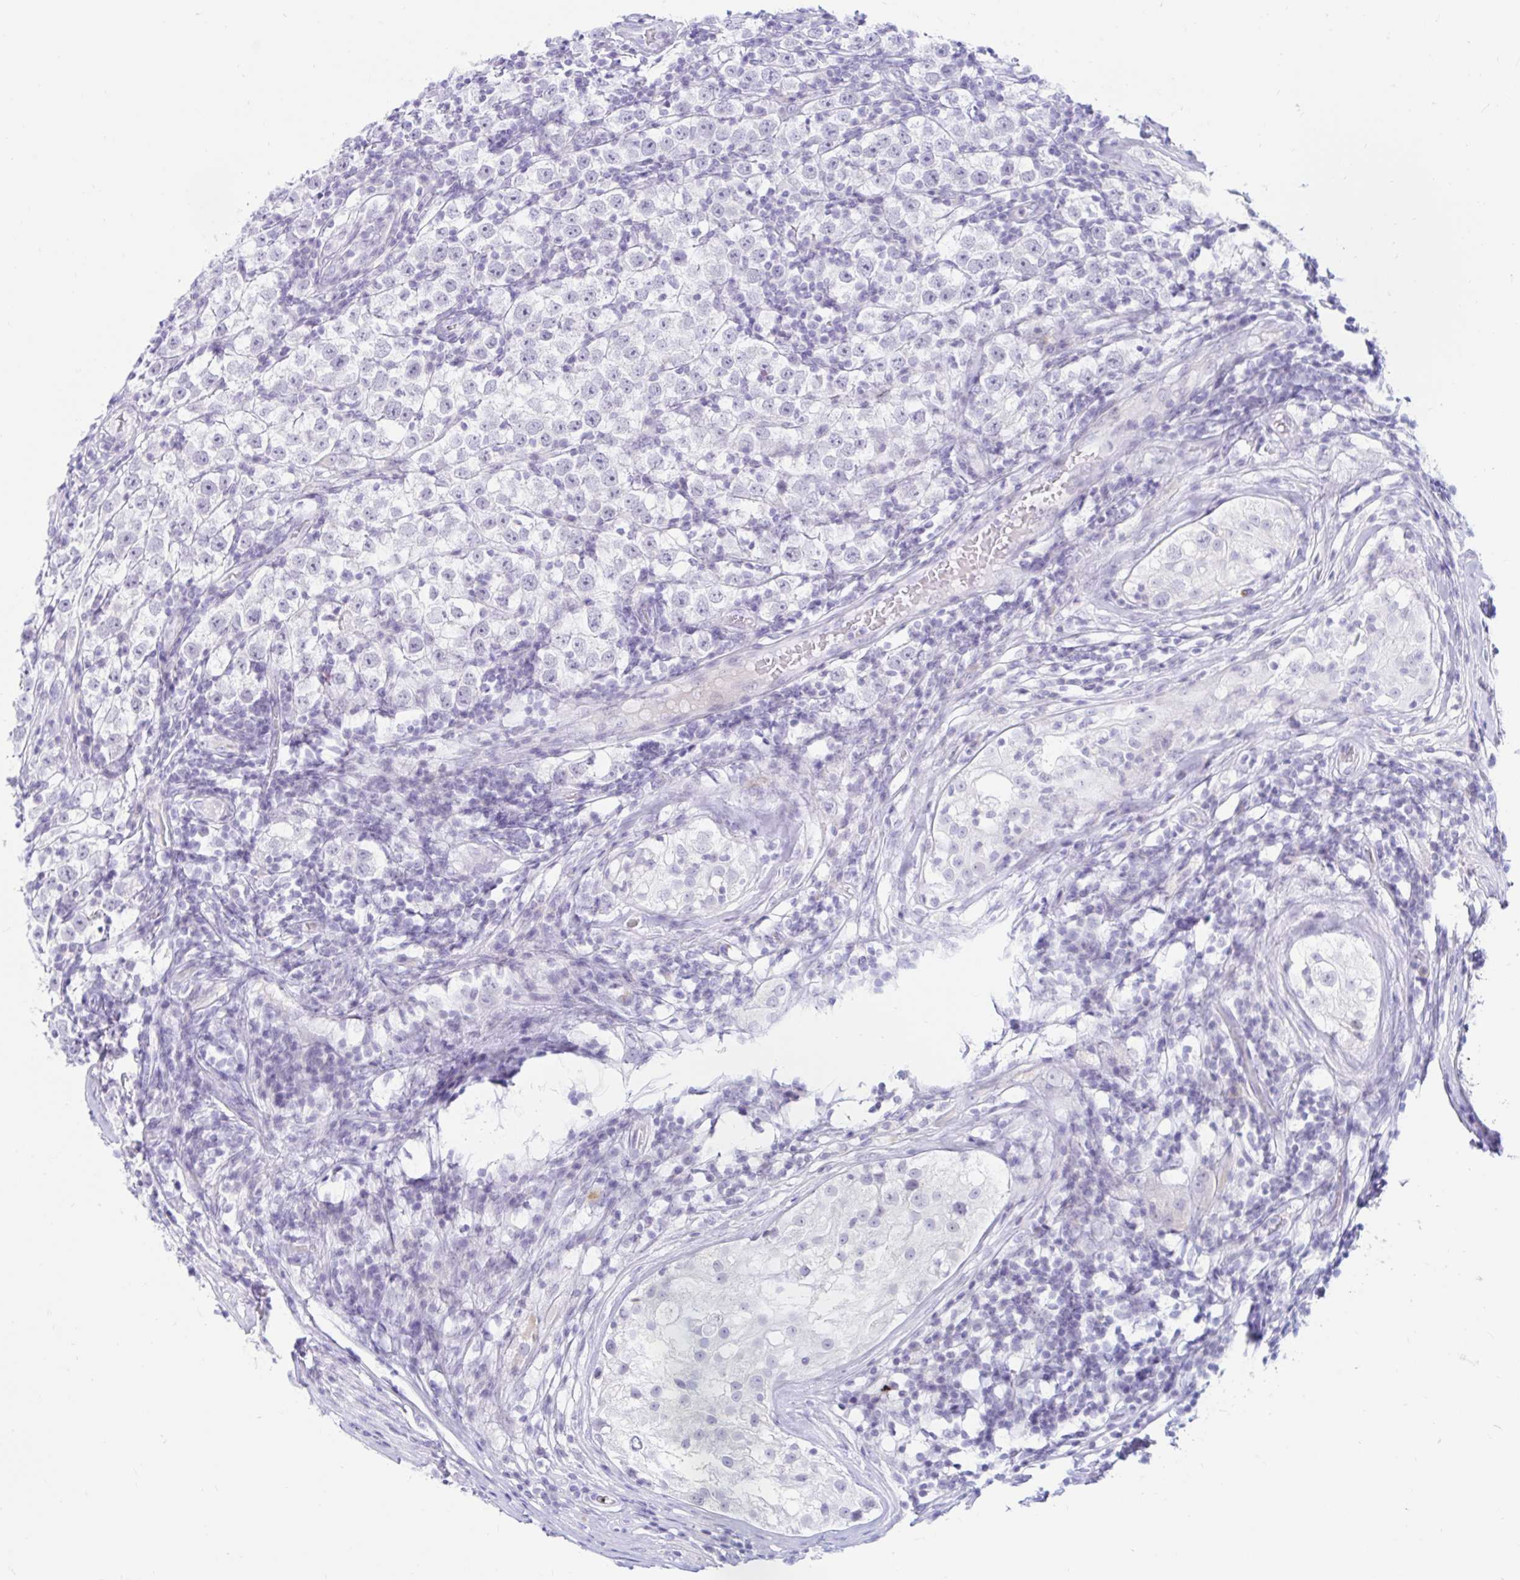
{"staining": {"intensity": "negative", "quantity": "none", "location": "none"}, "tissue": "urothelial cancer", "cell_type": "Tumor cells", "image_type": "cancer", "snomed": [{"axis": "morphology", "description": "Normal tissue, NOS"}, {"axis": "morphology", "description": "Urothelial carcinoma, High grade"}, {"axis": "morphology", "description": "Seminoma, NOS"}, {"axis": "morphology", "description": "Carcinoma, Embryonal, NOS"}, {"axis": "topography", "description": "Urinary bladder"}, {"axis": "topography", "description": "Testis"}], "caption": "Immunohistochemistry photomicrograph of neoplastic tissue: urothelial cancer stained with DAB (3,3'-diaminobenzidine) shows no significant protein positivity in tumor cells.", "gene": "BEST1", "patient": {"sex": "male", "age": 41}}